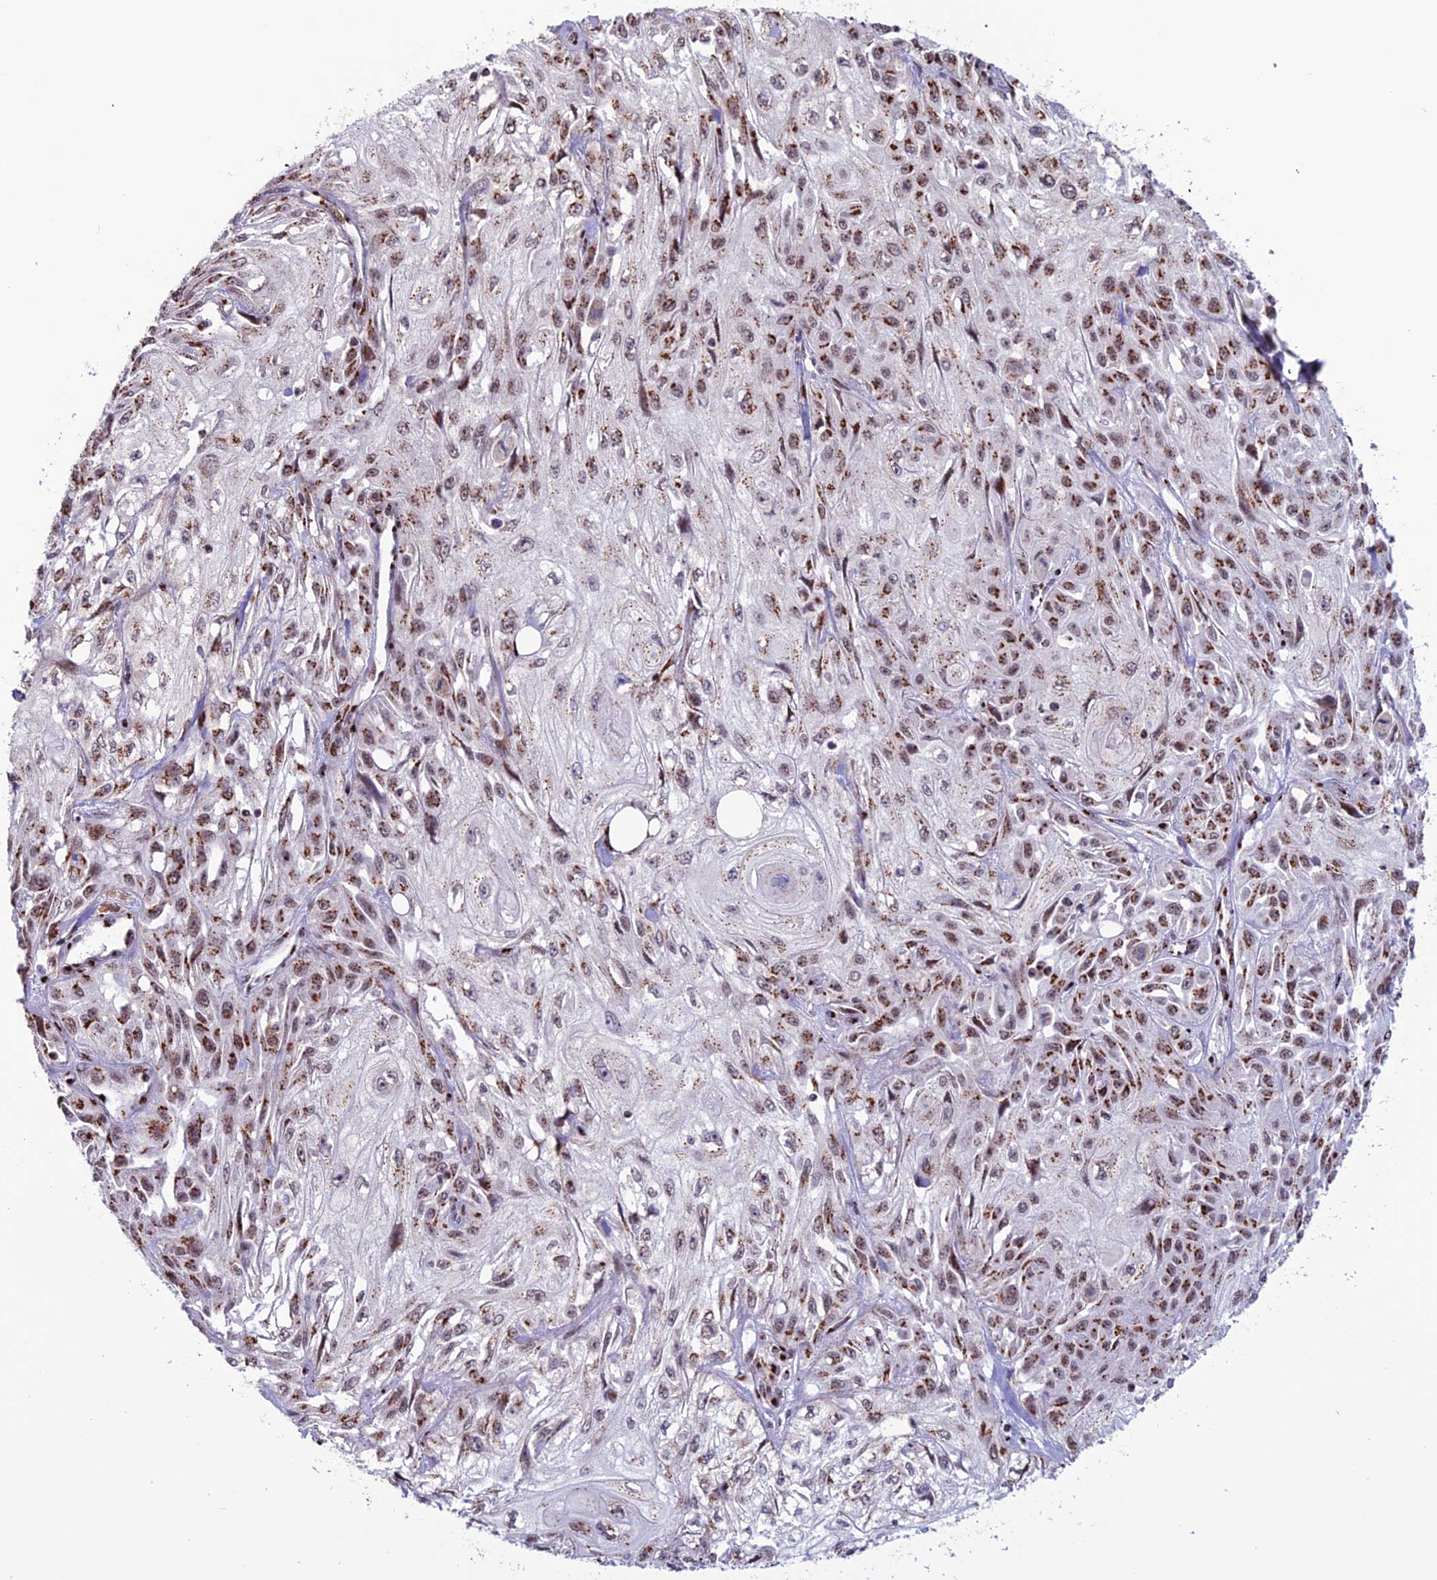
{"staining": {"intensity": "moderate", "quantity": ">75%", "location": "cytoplasmic/membranous,nuclear"}, "tissue": "skin cancer", "cell_type": "Tumor cells", "image_type": "cancer", "snomed": [{"axis": "morphology", "description": "Squamous cell carcinoma, NOS"}, {"axis": "morphology", "description": "Squamous cell carcinoma, metastatic, NOS"}, {"axis": "topography", "description": "Skin"}, {"axis": "topography", "description": "Lymph node"}], "caption": "DAB (3,3'-diaminobenzidine) immunohistochemical staining of human skin squamous cell carcinoma shows moderate cytoplasmic/membranous and nuclear protein positivity in about >75% of tumor cells. The protein is stained brown, and the nuclei are stained in blue (DAB IHC with brightfield microscopy, high magnification).", "gene": "PLEKHA4", "patient": {"sex": "male", "age": 75}}